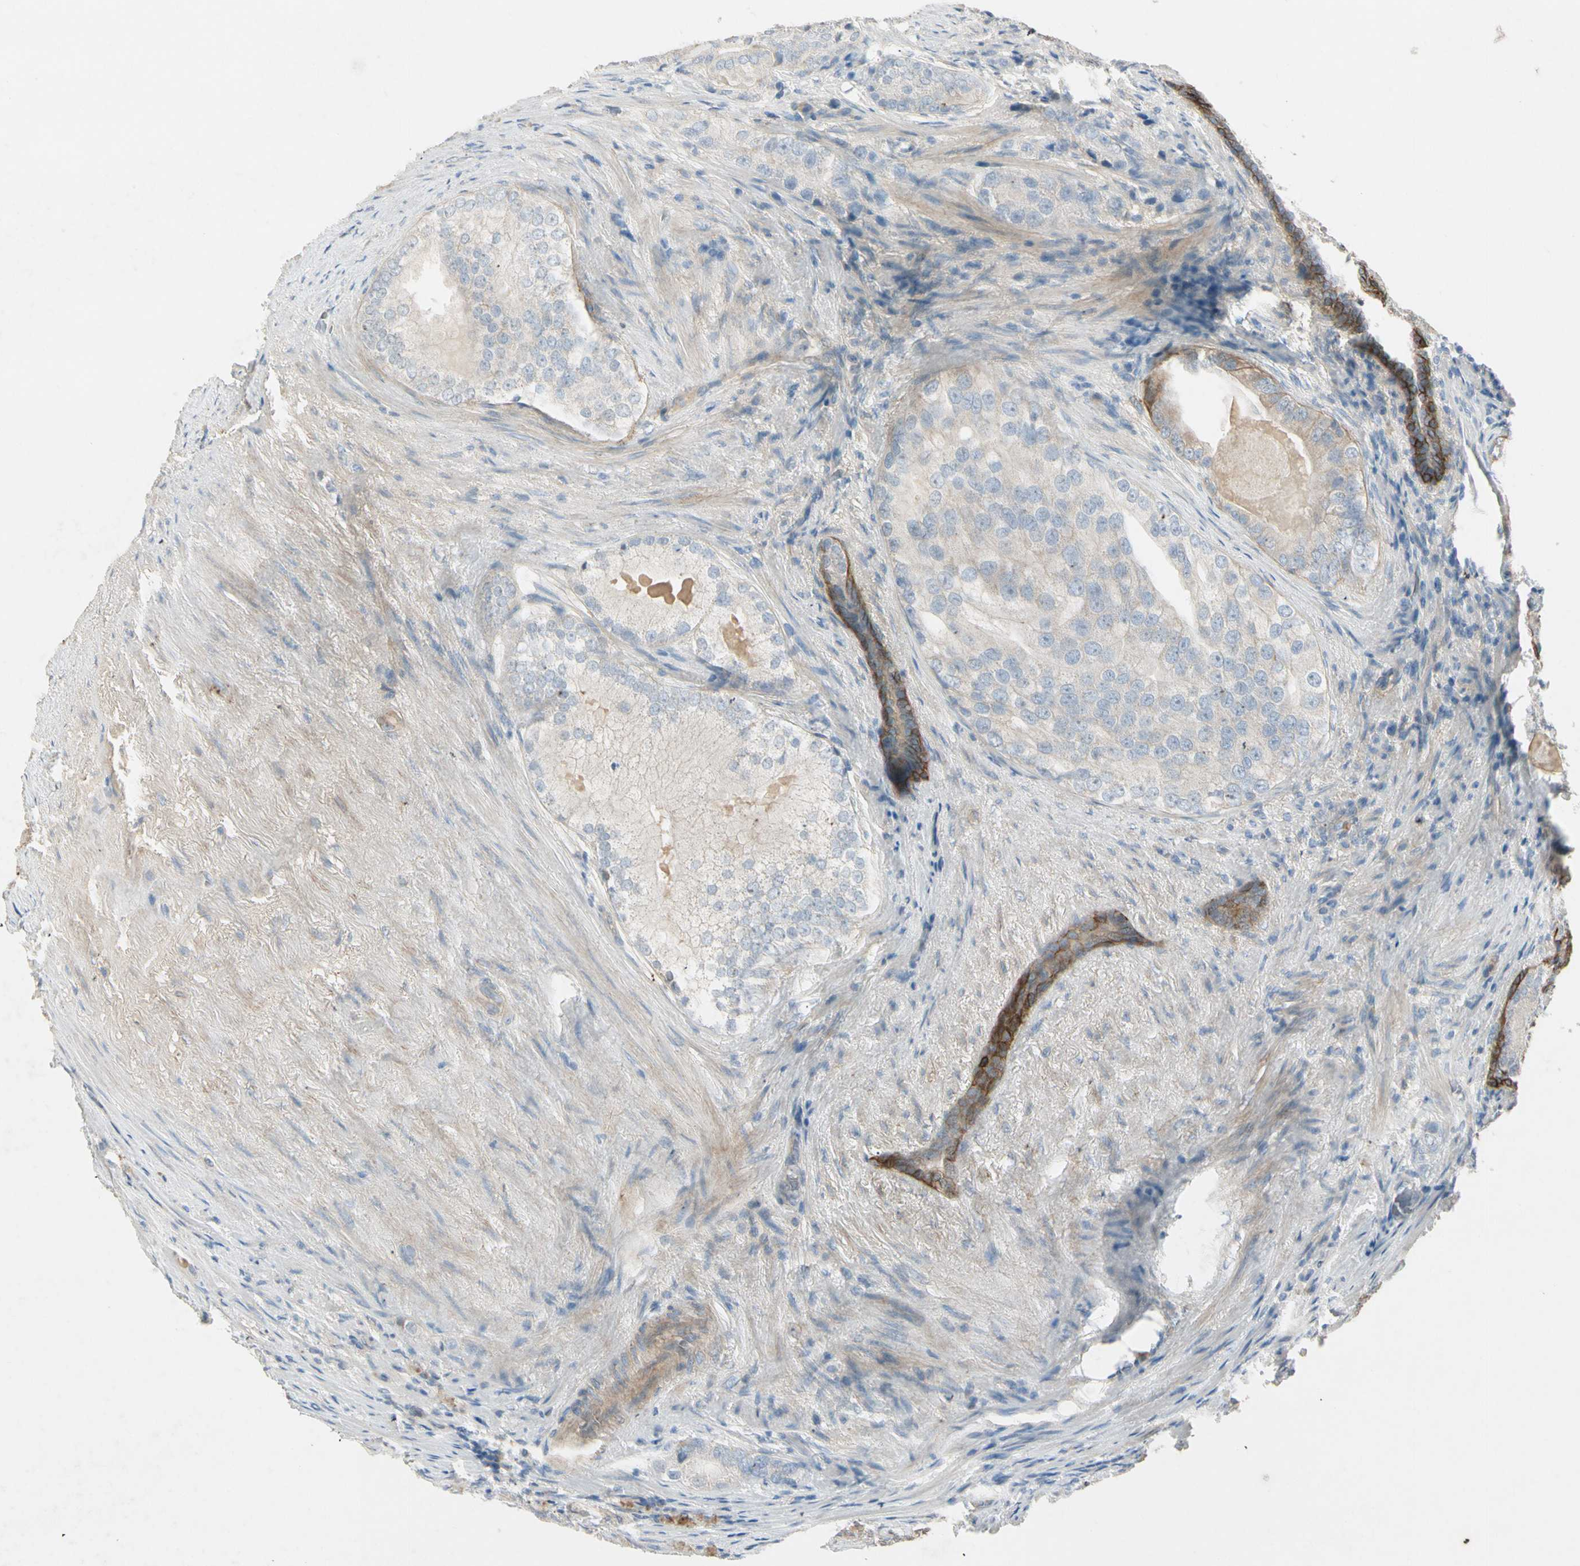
{"staining": {"intensity": "negative", "quantity": "none", "location": "none"}, "tissue": "prostate cancer", "cell_type": "Tumor cells", "image_type": "cancer", "snomed": [{"axis": "morphology", "description": "Adenocarcinoma, High grade"}, {"axis": "topography", "description": "Prostate"}], "caption": "Tumor cells are negative for protein expression in human prostate cancer.", "gene": "ITGA3", "patient": {"sex": "male", "age": 66}}